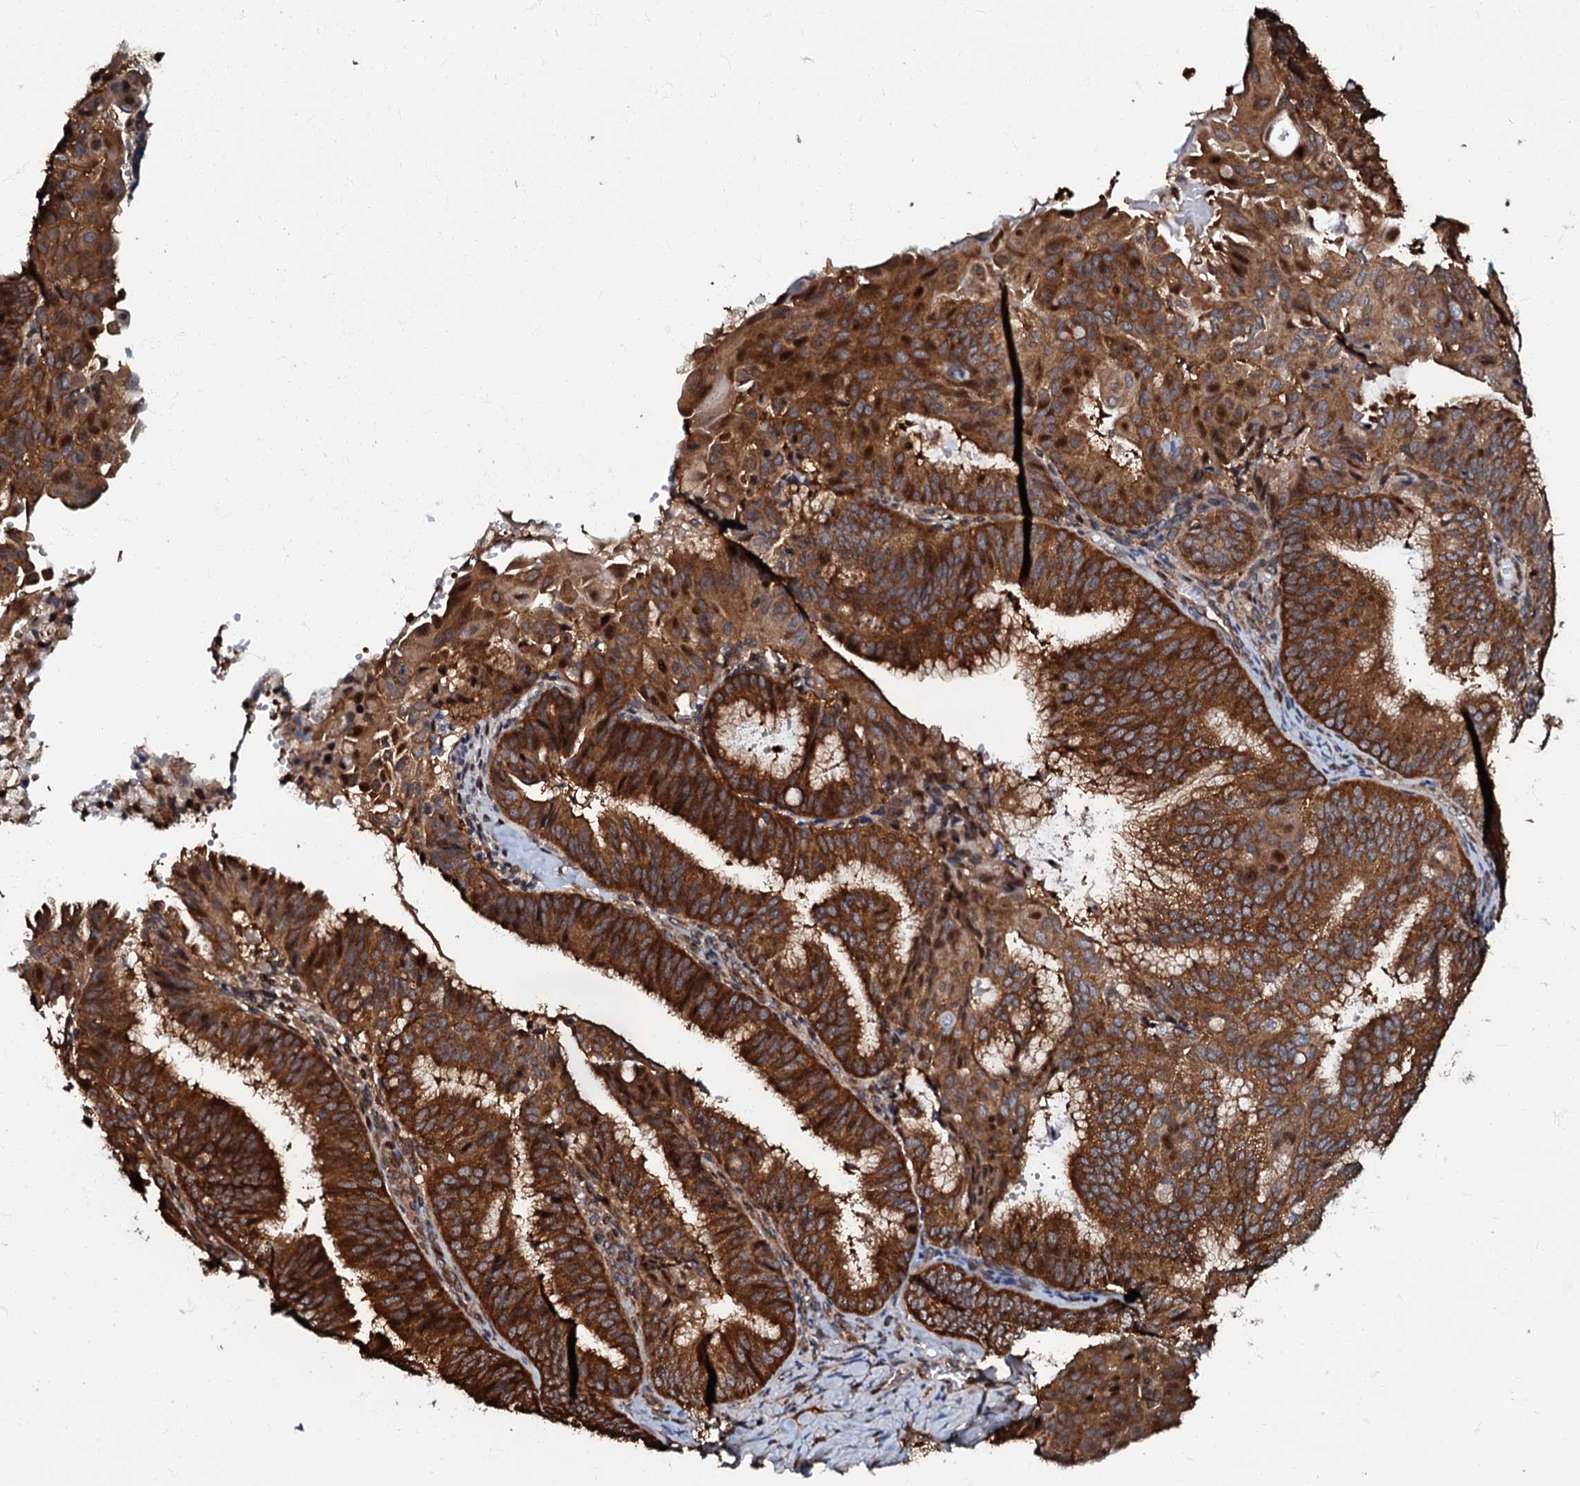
{"staining": {"intensity": "strong", "quantity": ">75%", "location": "cytoplasmic/membranous"}, "tissue": "endometrial cancer", "cell_type": "Tumor cells", "image_type": "cancer", "snomed": [{"axis": "morphology", "description": "Adenocarcinoma, NOS"}, {"axis": "topography", "description": "Endometrium"}], "caption": "Immunohistochemical staining of human endometrial adenocarcinoma displays high levels of strong cytoplasmic/membranous staining in about >75% of tumor cells.", "gene": "OSBP", "patient": {"sex": "female", "age": 49}}